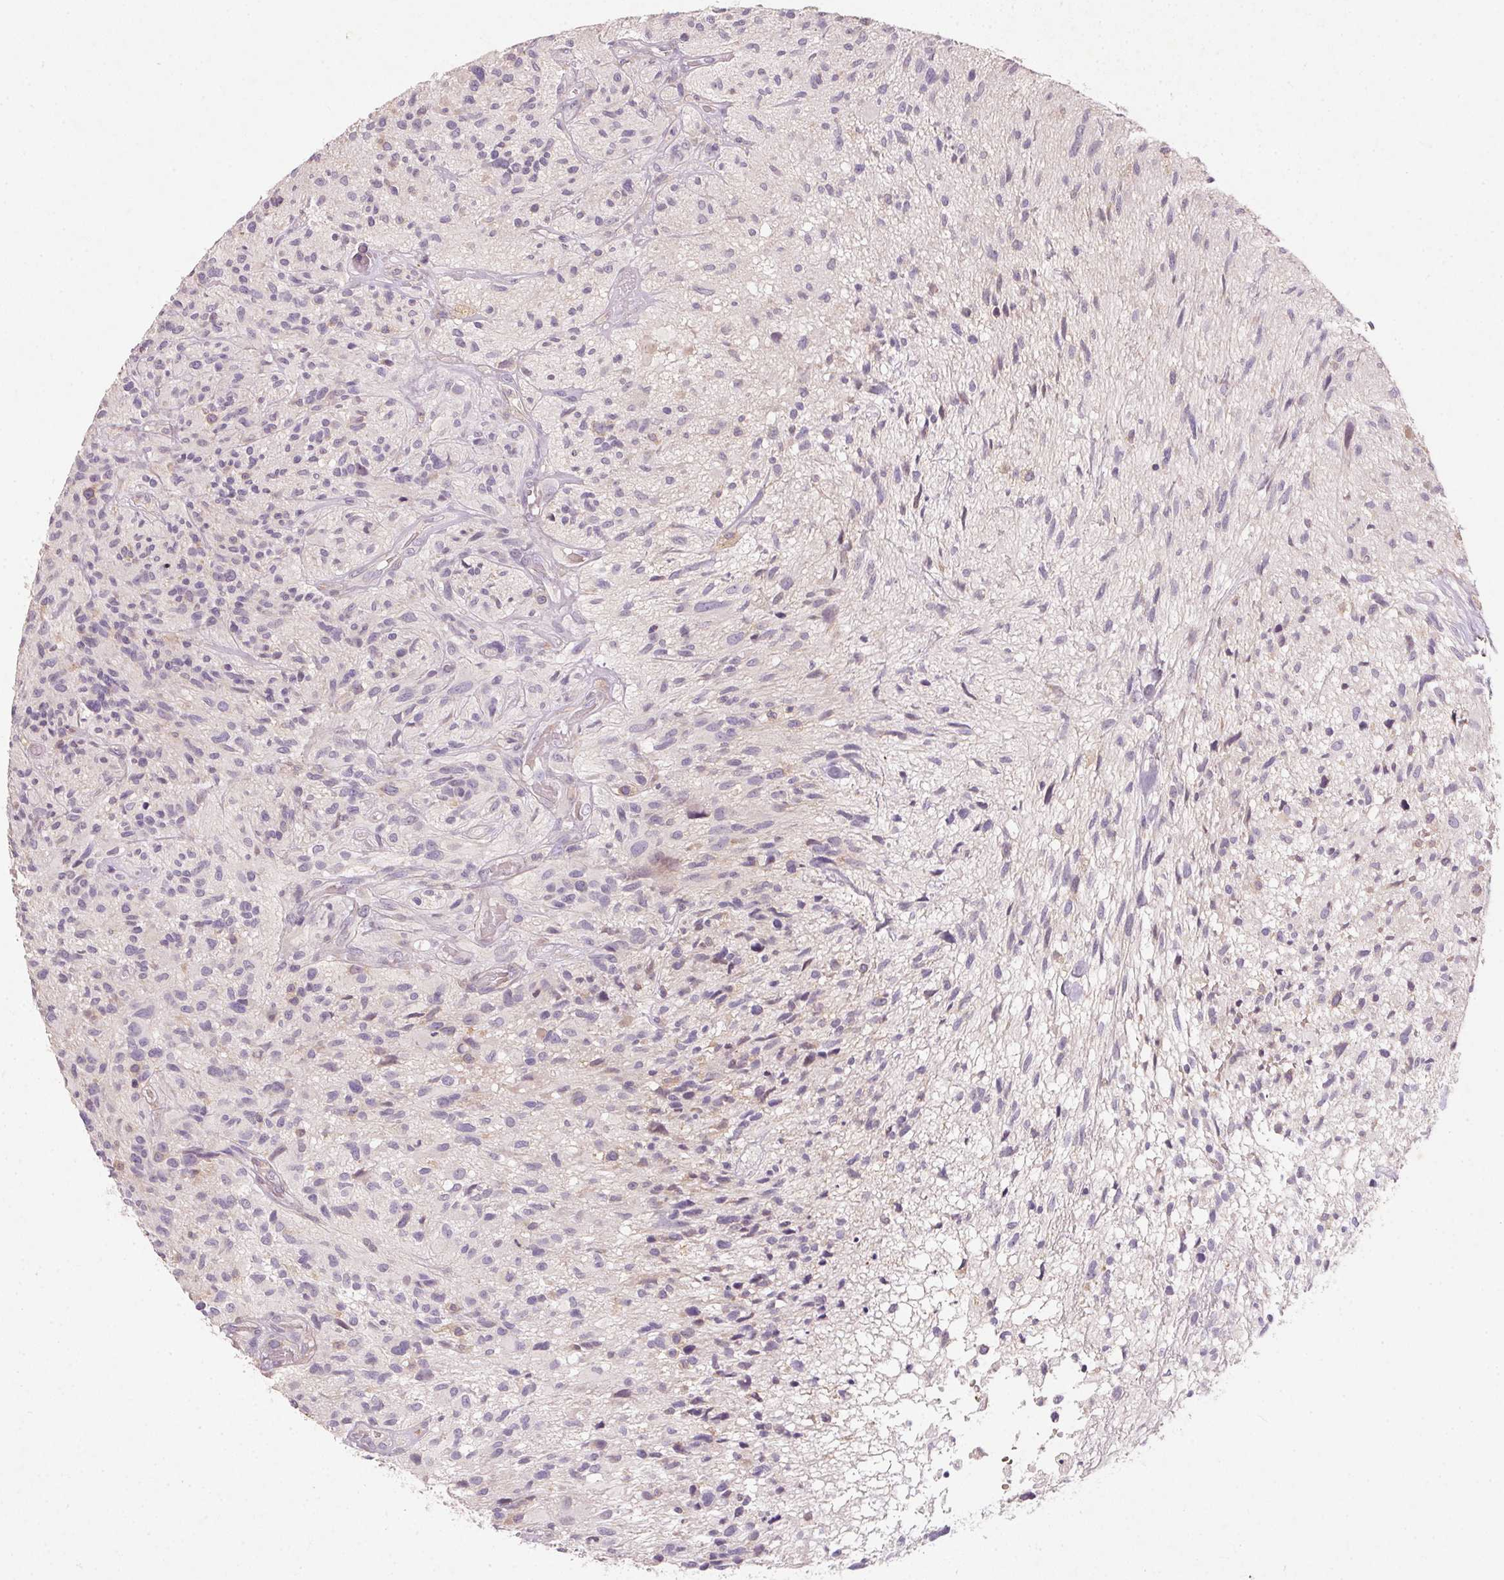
{"staining": {"intensity": "negative", "quantity": "none", "location": "none"}, "tissue": "glioma", "cell_type": "Tumor cells", "image_type": "cancer", "snomed": [{"axis": "morphology", "description": "Glioma, malignant, High grade"}, {"axis": "topography", "description": "Brain"}], "caption": "Immunohistochemistry (IHC) of human malignant glioma (high-grade) exhibits no staining in tumor cells. (Stains: DAB immunohistochemistry (IHC) with hematoxylin counter stain, Microscopy: brightfield microscopy at high magnification).", "gene": "KCNK15", "patient": {"sex": "male", "age": 75}}